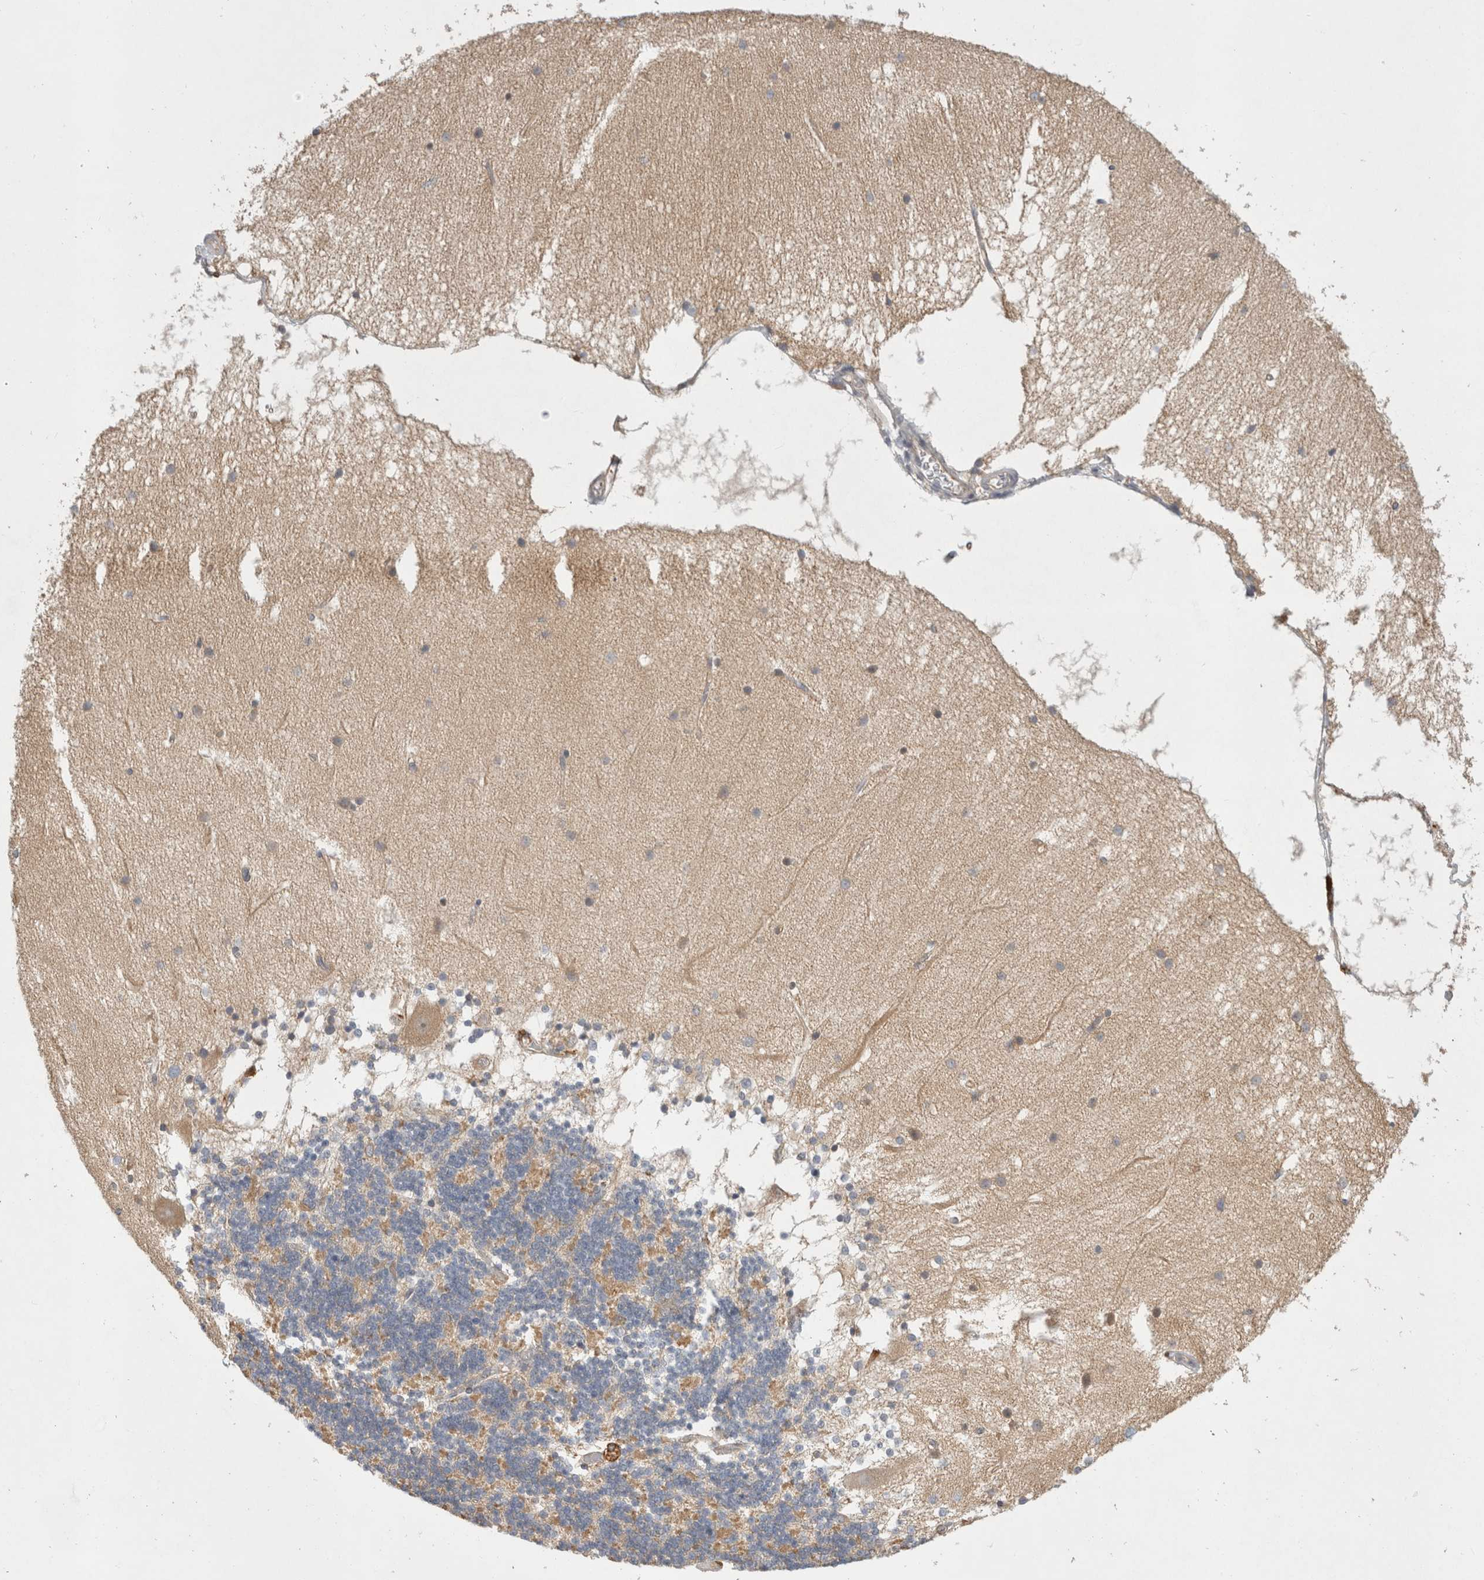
{"staining": {"intensity": "weak", "quantity": "<25%", "location": "cytoplasmic/membranous"}, "tissue": "cerebellum", "cell_type": "Cells in granular layer", "image_type": "normal", "snomed": [{"axis": "morphology", "description": "Normal tissue, NOS"}, {"axis": "topography", "description": "Cerebellum"}], "caption": "This is an immunohistochemistry (IHC) histopathology image of benign human cerebellum. There is no staining in cells in granular layer.", "gene": "CDCA7L", "patient": {"sex": "female", "age": 54}}